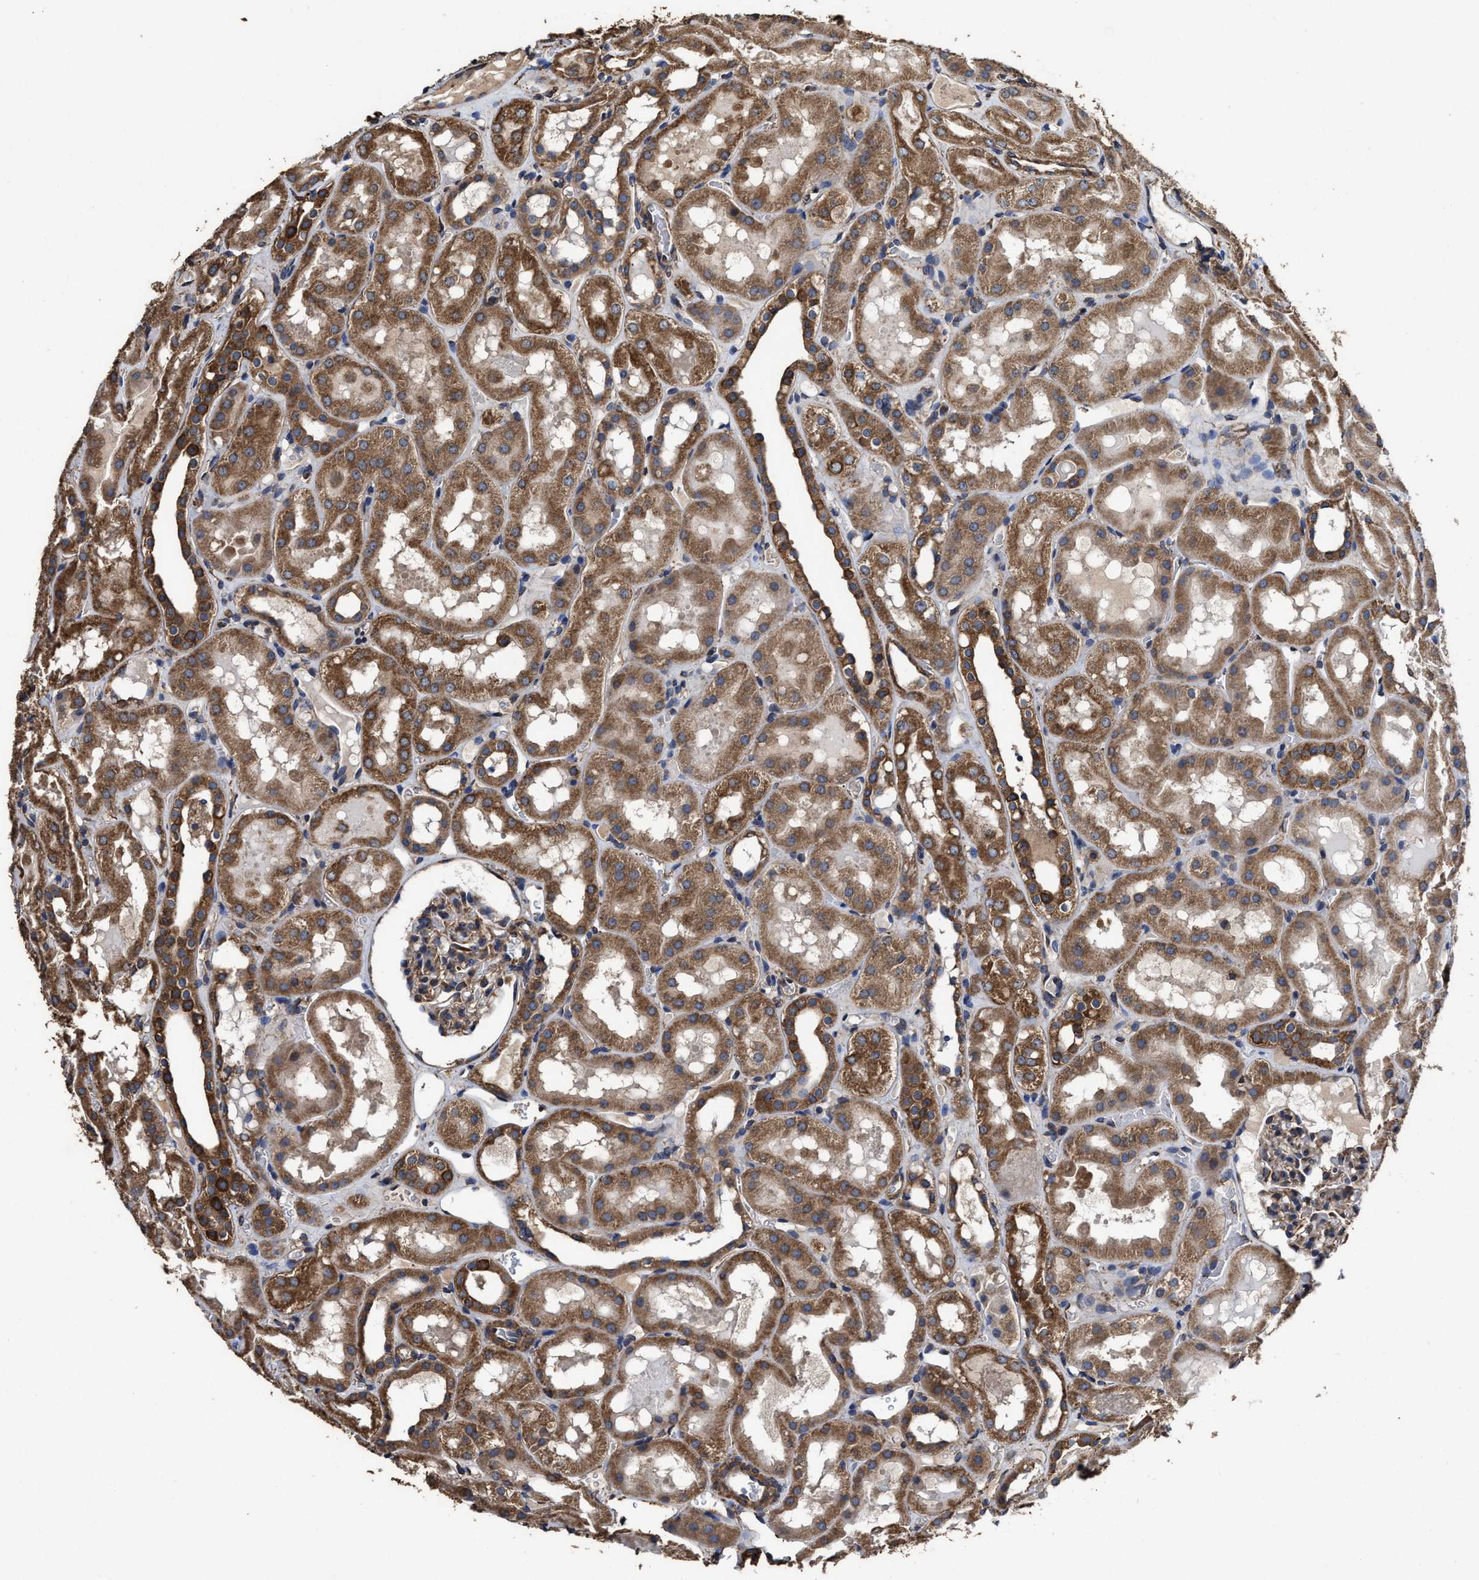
{"staining": {"intensity": "moderate", "quantity": ">75%", "location": "cytoplasmic/membranous"}, "tissue": "kidney", "cell_type": "Cells in glomeruli", "image_type": "normal", "snomed": [{"axis": "morphology", "description": "Normal tissue, NOS"}, {"axis": "topography", "description": "Kidney"}, {"axis": "topography", "description": "Urinary bladder"}], "caption": "Immunohistochemistry of unremarkable kidney exhibits medium levels of moderate cytoplasmic/membranous expression in approximately >75% of cells in glomeruli.", "gene": "SFXN4", "patient": {"sex": "male", "age": 16}}